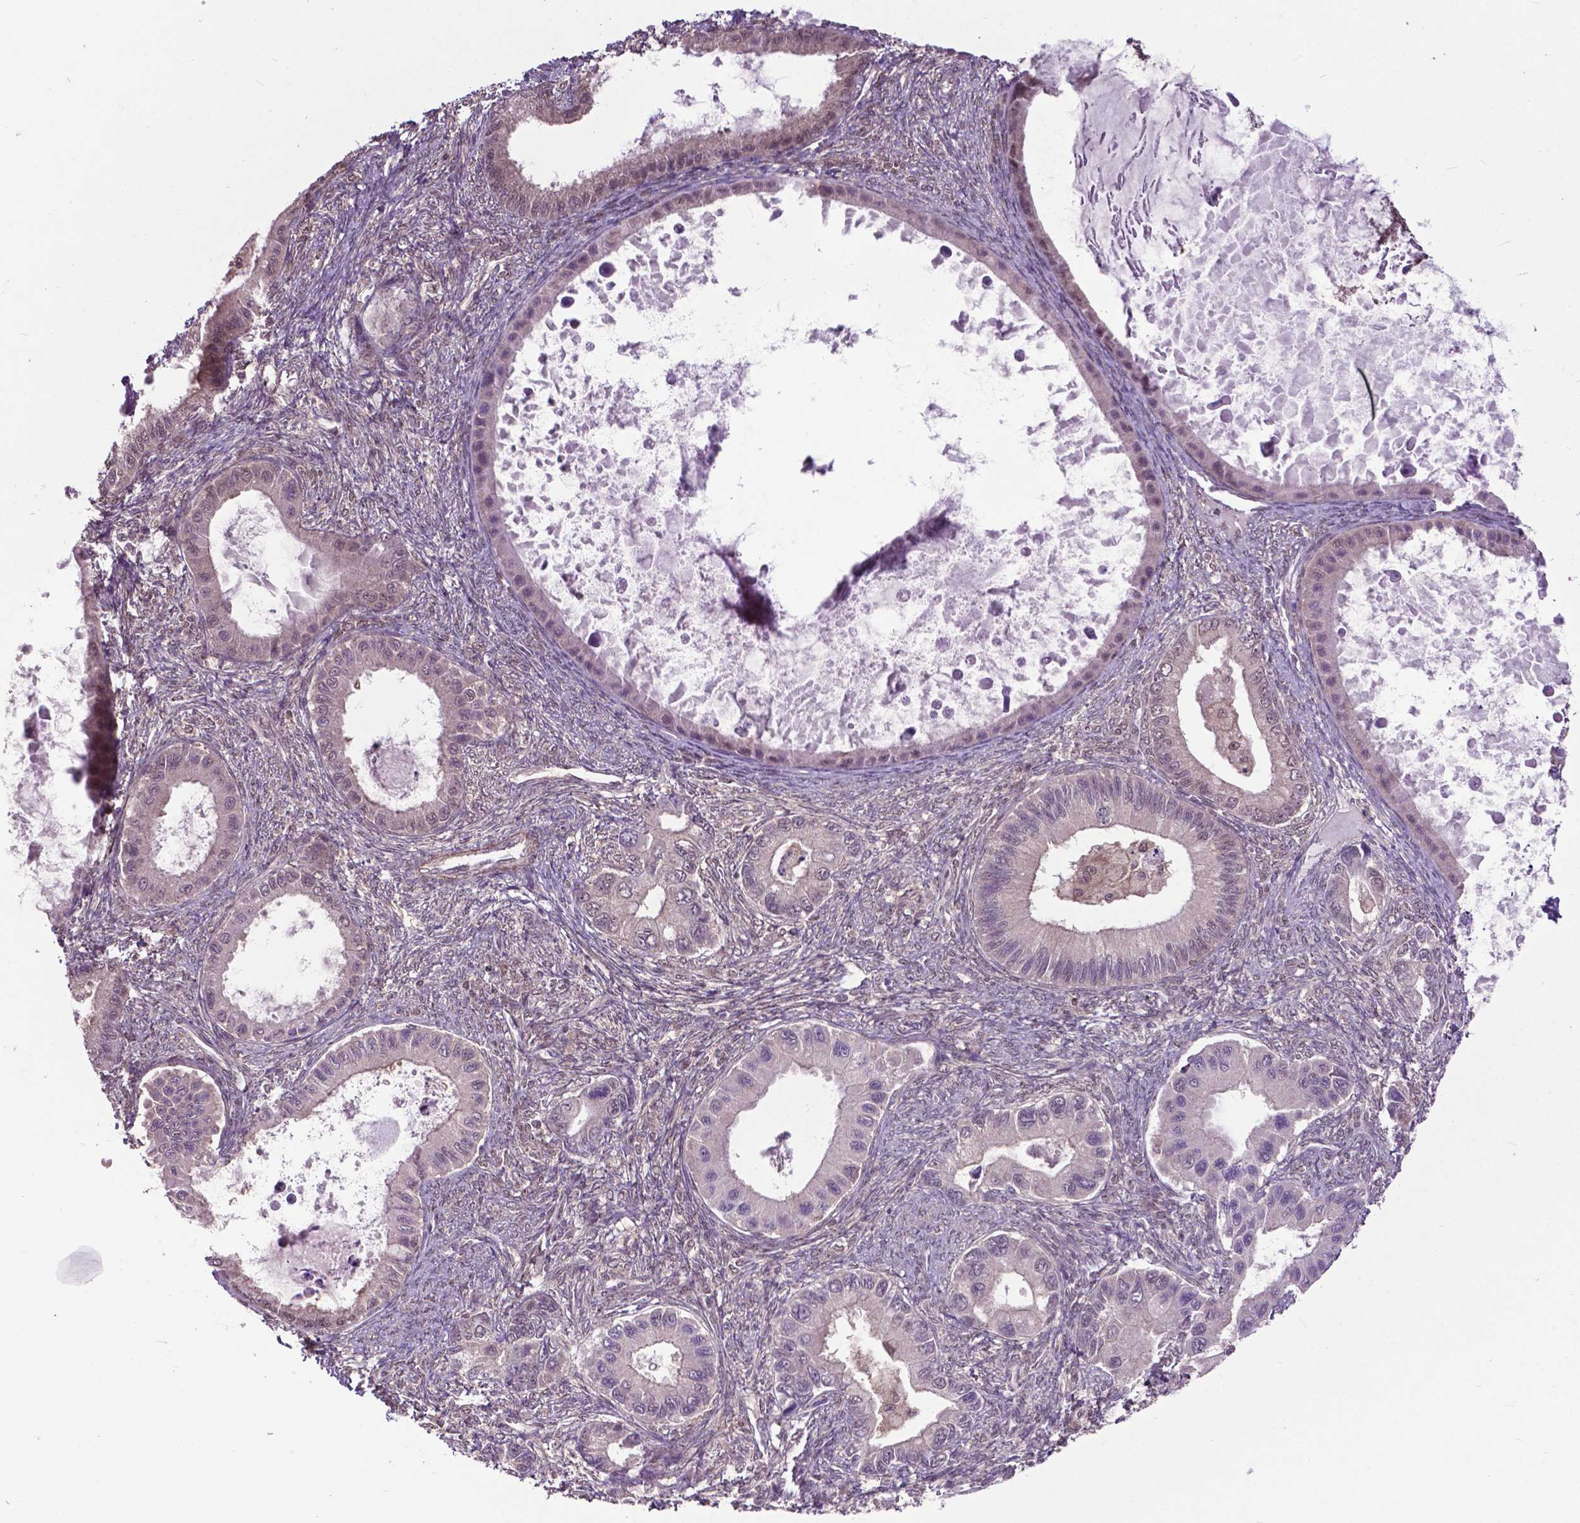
{"staining": {"intensity": "negative", "quantity": "none", "location": "none"}, "tissue": "ovarian cancer", "cell_type": "Tumor cells", "image_type": "cancer", "snomed": [{"axis": "morphology", "description": "Cystadenocarcinoma, mucinous, NOS"}, {"axis": "topography", "description": "Ovary"}], "caption": "Ovarian cancer (mucinous cystadenocarcinoma) stained for a protein using IHC exhibits no positivity tumor cells.", "gene": "OTUB1", "patient": {"sex": "female", "age": 64}}